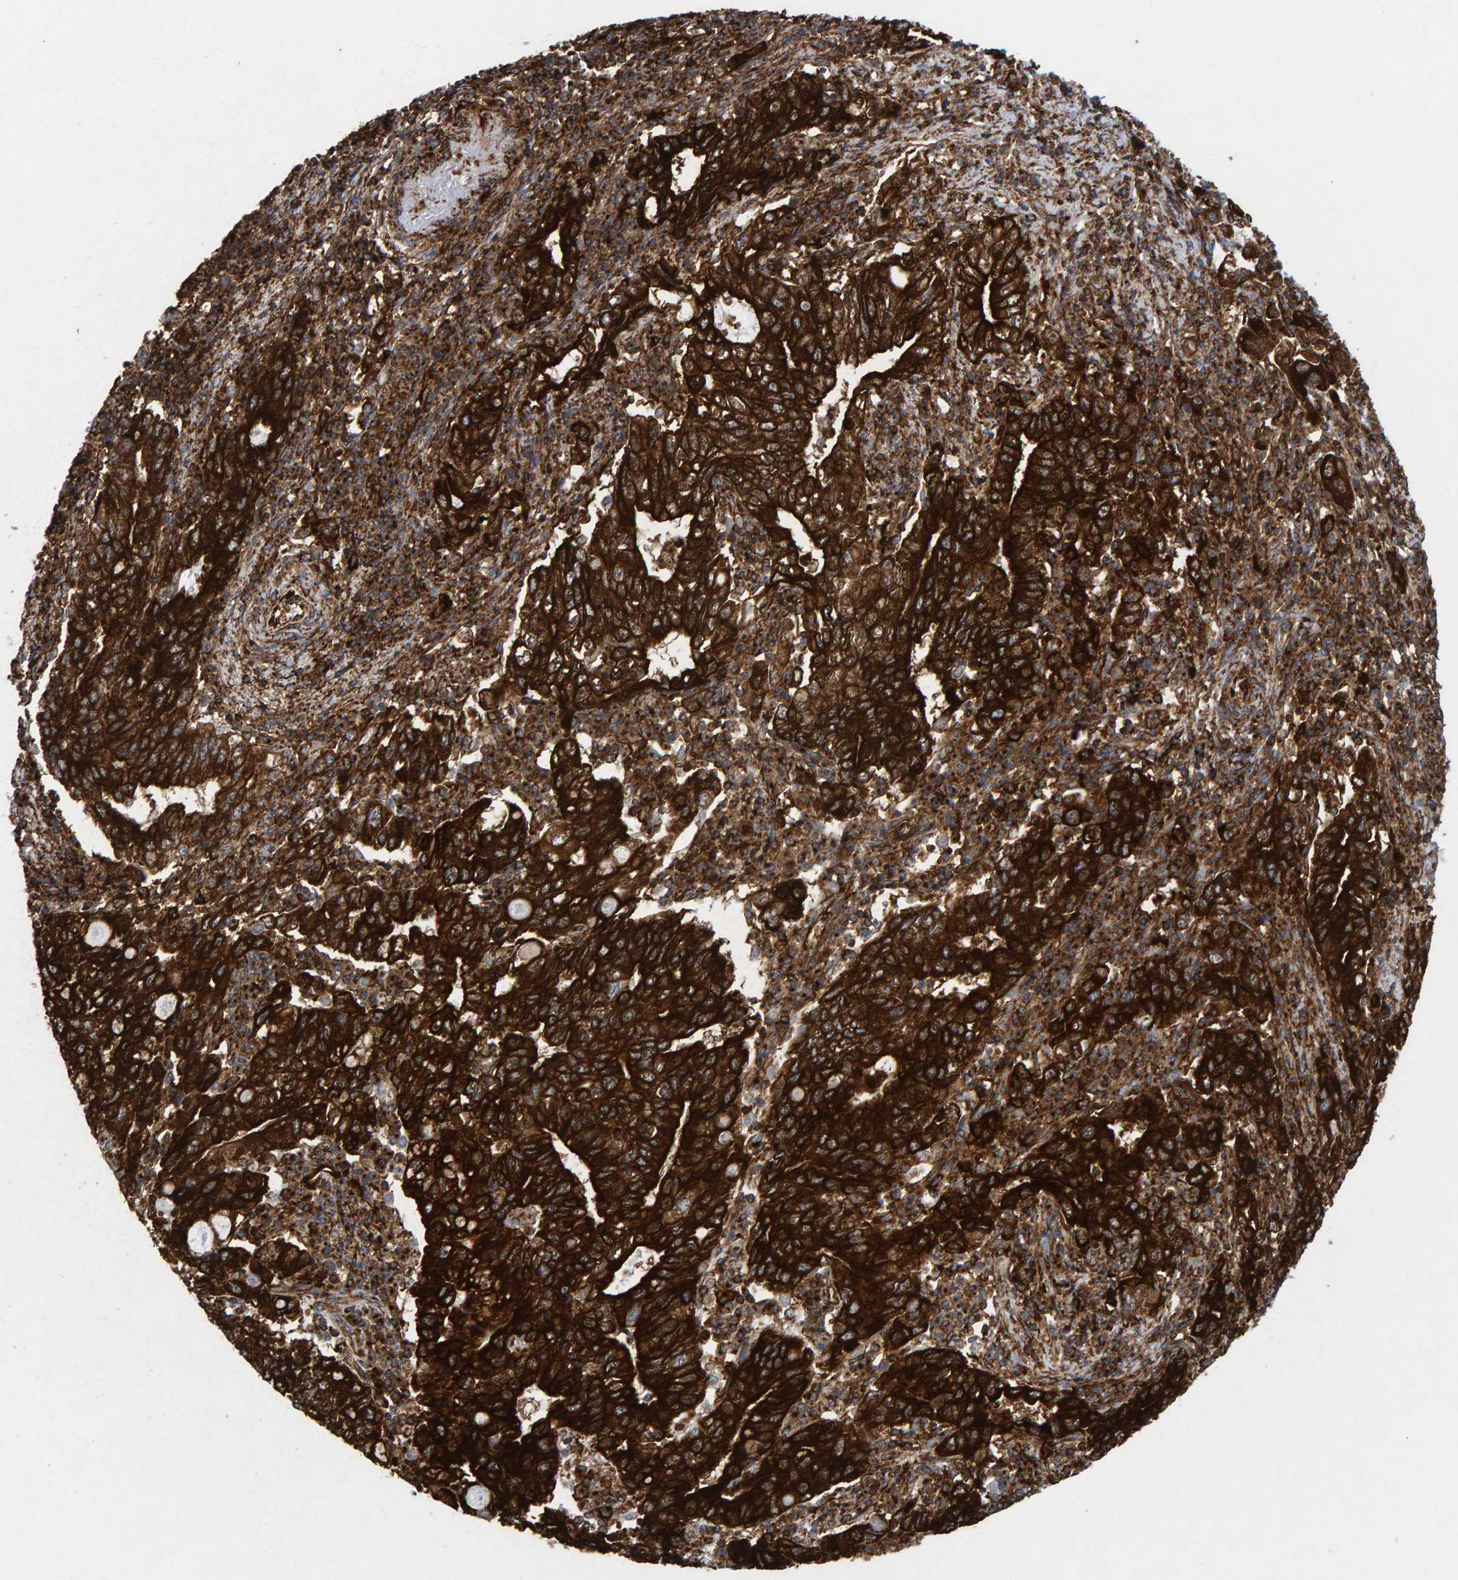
{"staining": {"intensity": "strong", "quantity": ">75%", "location": "cytoplasmic/membranous"}, "tissue": "stomach cancer", "cell_type": "Tumor cells", "image_type": "cancer", "snomed": [{"axis": "morphology", "description": "Adenocarcinoma, NOS"}, {"axis": "topography", "description": "Stomach, lower"}], "caption": "A high-resolution histopathology image shows immunohistochemistry (IHC) staining of adenocarcinoma (stomach), which exhibits strong cytoplasmic/membranous positivity in approximately >75% of tumor cells. Nuclei are stained in blue.", "gene": "MVP", "patient": {"sex": "female", "age": 72}}